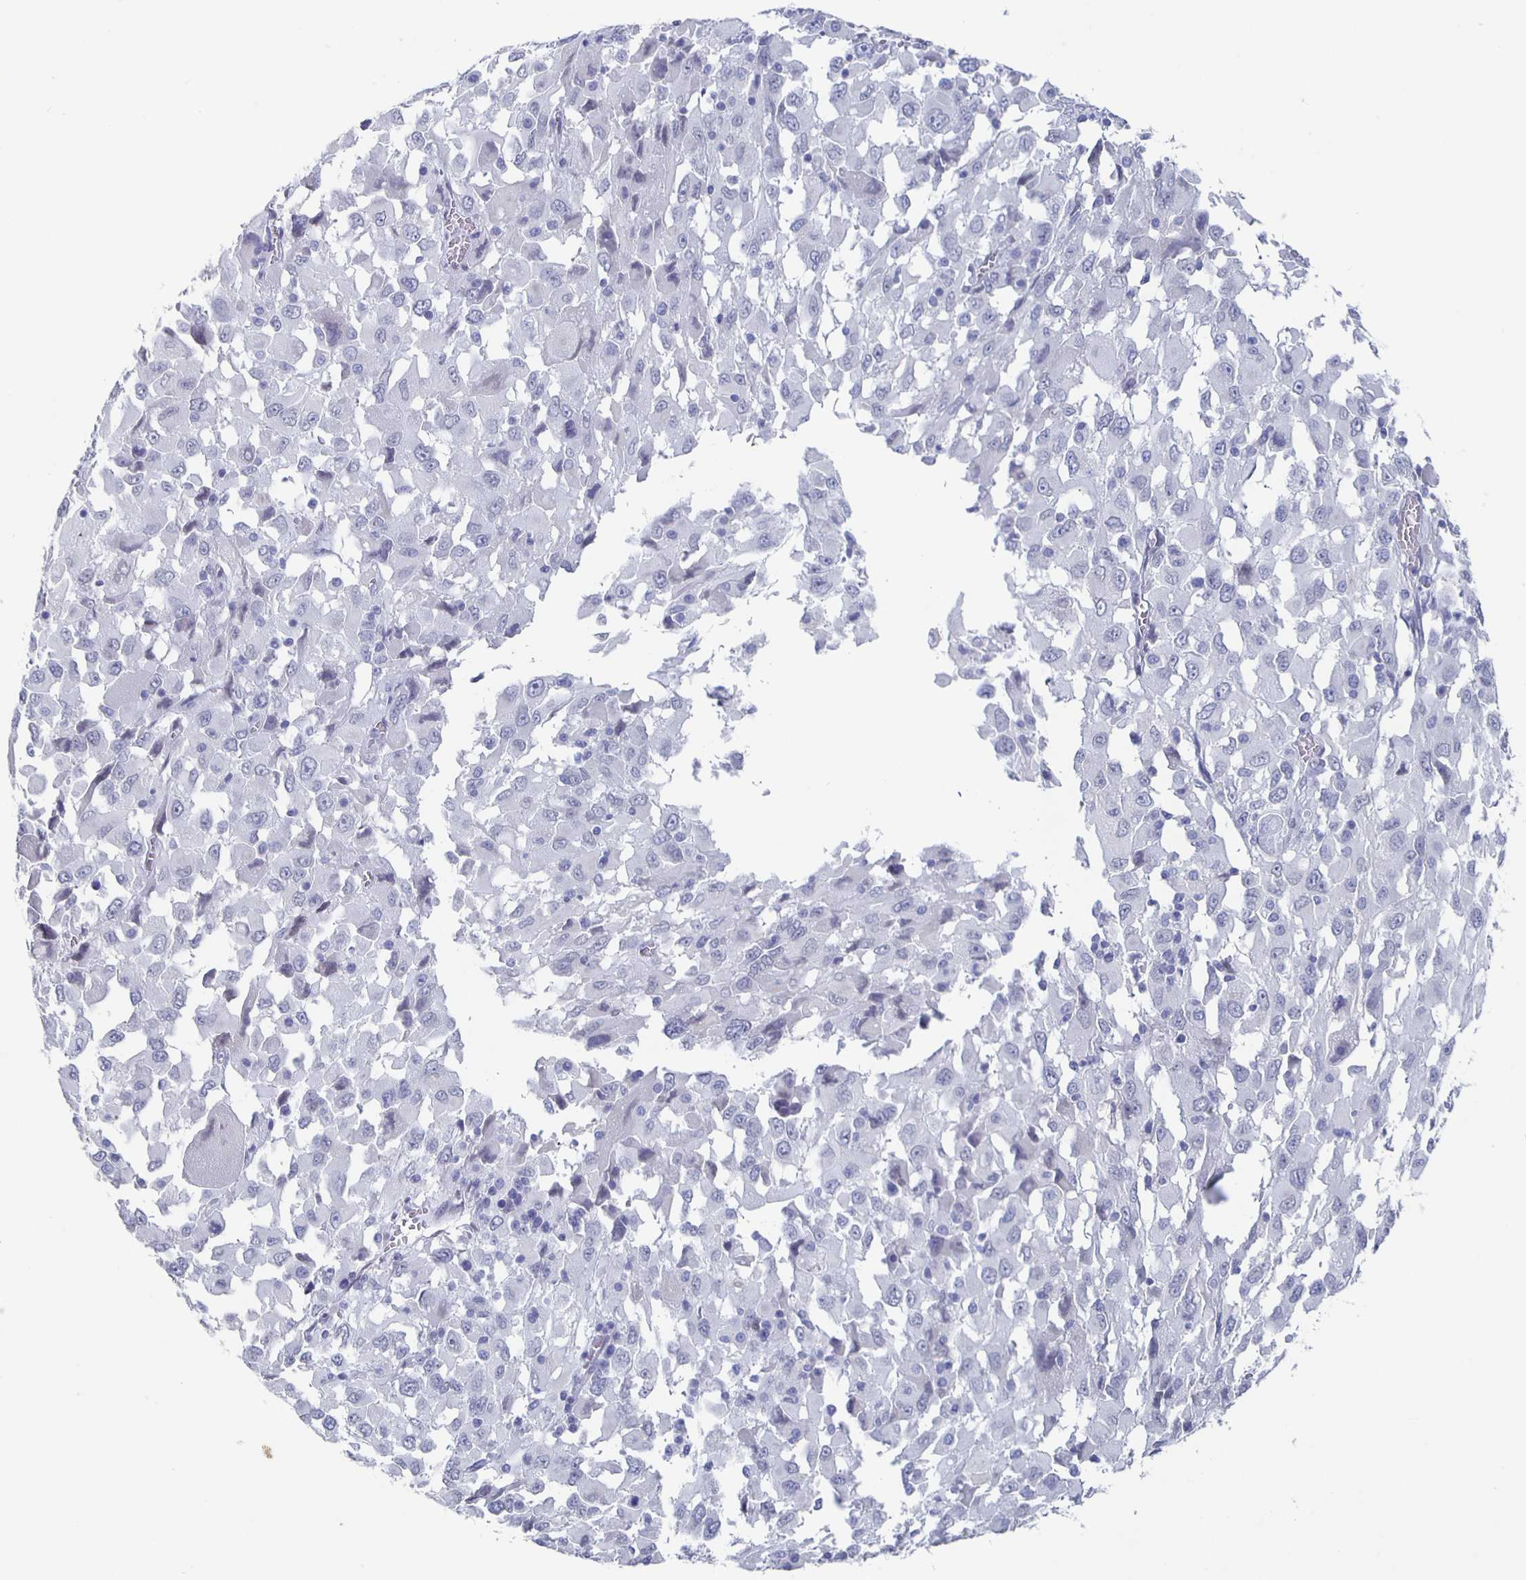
{"staining": {"intensity": "negative", "quantity": "none", "location": "none"}, "tissue": "melanoma", "cell_type": "Tumor cells", "image_type": "cancer", "snomed": [{"axis": "morphology", "description": "Malignant melanoma, Metastatic site"}, {"axis": "topography", "description": "Soft tissue"}], "caption": "This micrograph is of malignant melanoma (metastatic site) stained with immunohistochemistry to label a protein in brown with the nuclei are counter-stained blue. There is no positivity in tumor cells. Brightfield microscopy of IHC stained with DAB (brown) and hematoxylin (blue), captured at high magnification.", "gene": "CCDC17", "patient": {"sex": "male", "age": 50}}